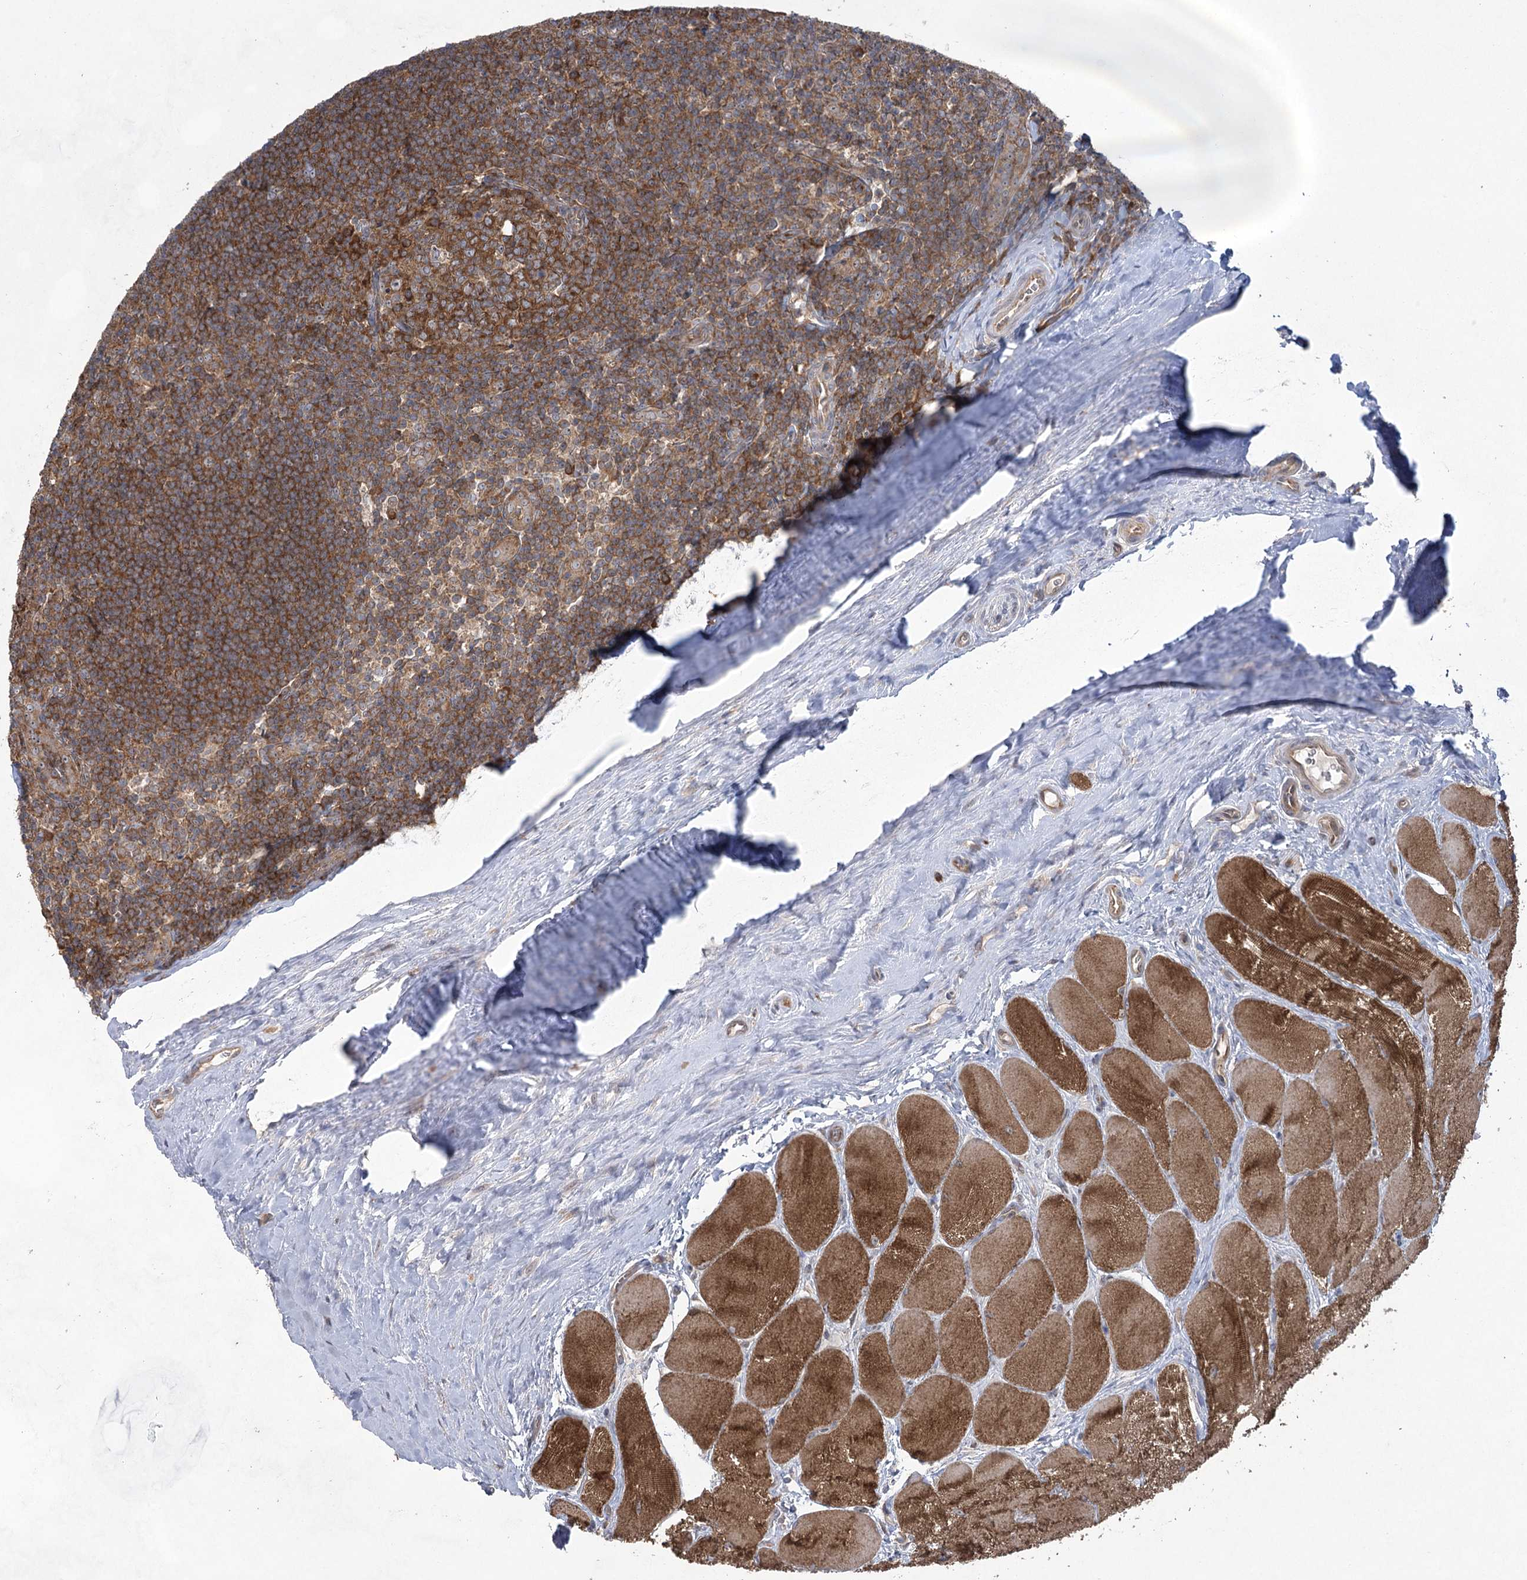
{"staining": {"intensity": "moderate", "quantity": ">75%", "location": "cytoplasmic/membranous"}, "tissue": "tonsil", "cell_type": "Germinal center cells", "image_type": "normal", "snomed": [{"axis": "morphology", "description": "Normal tissue, NOS"}, {"axis": "topography", "description": "Tonsil"}], "caption": "Immunohistochemical staining of benign human tonsil shows >75% levels of moderate cytoplasmic/membranous protein staining in approximately >75% of germinal center cells. (DAB (3,3'-diaminobenzidine) IHC, brown staining for protein, blue staining for nuclei).", "gene": "EIF3A", "patient": {"sex": "male", "age": 27}}